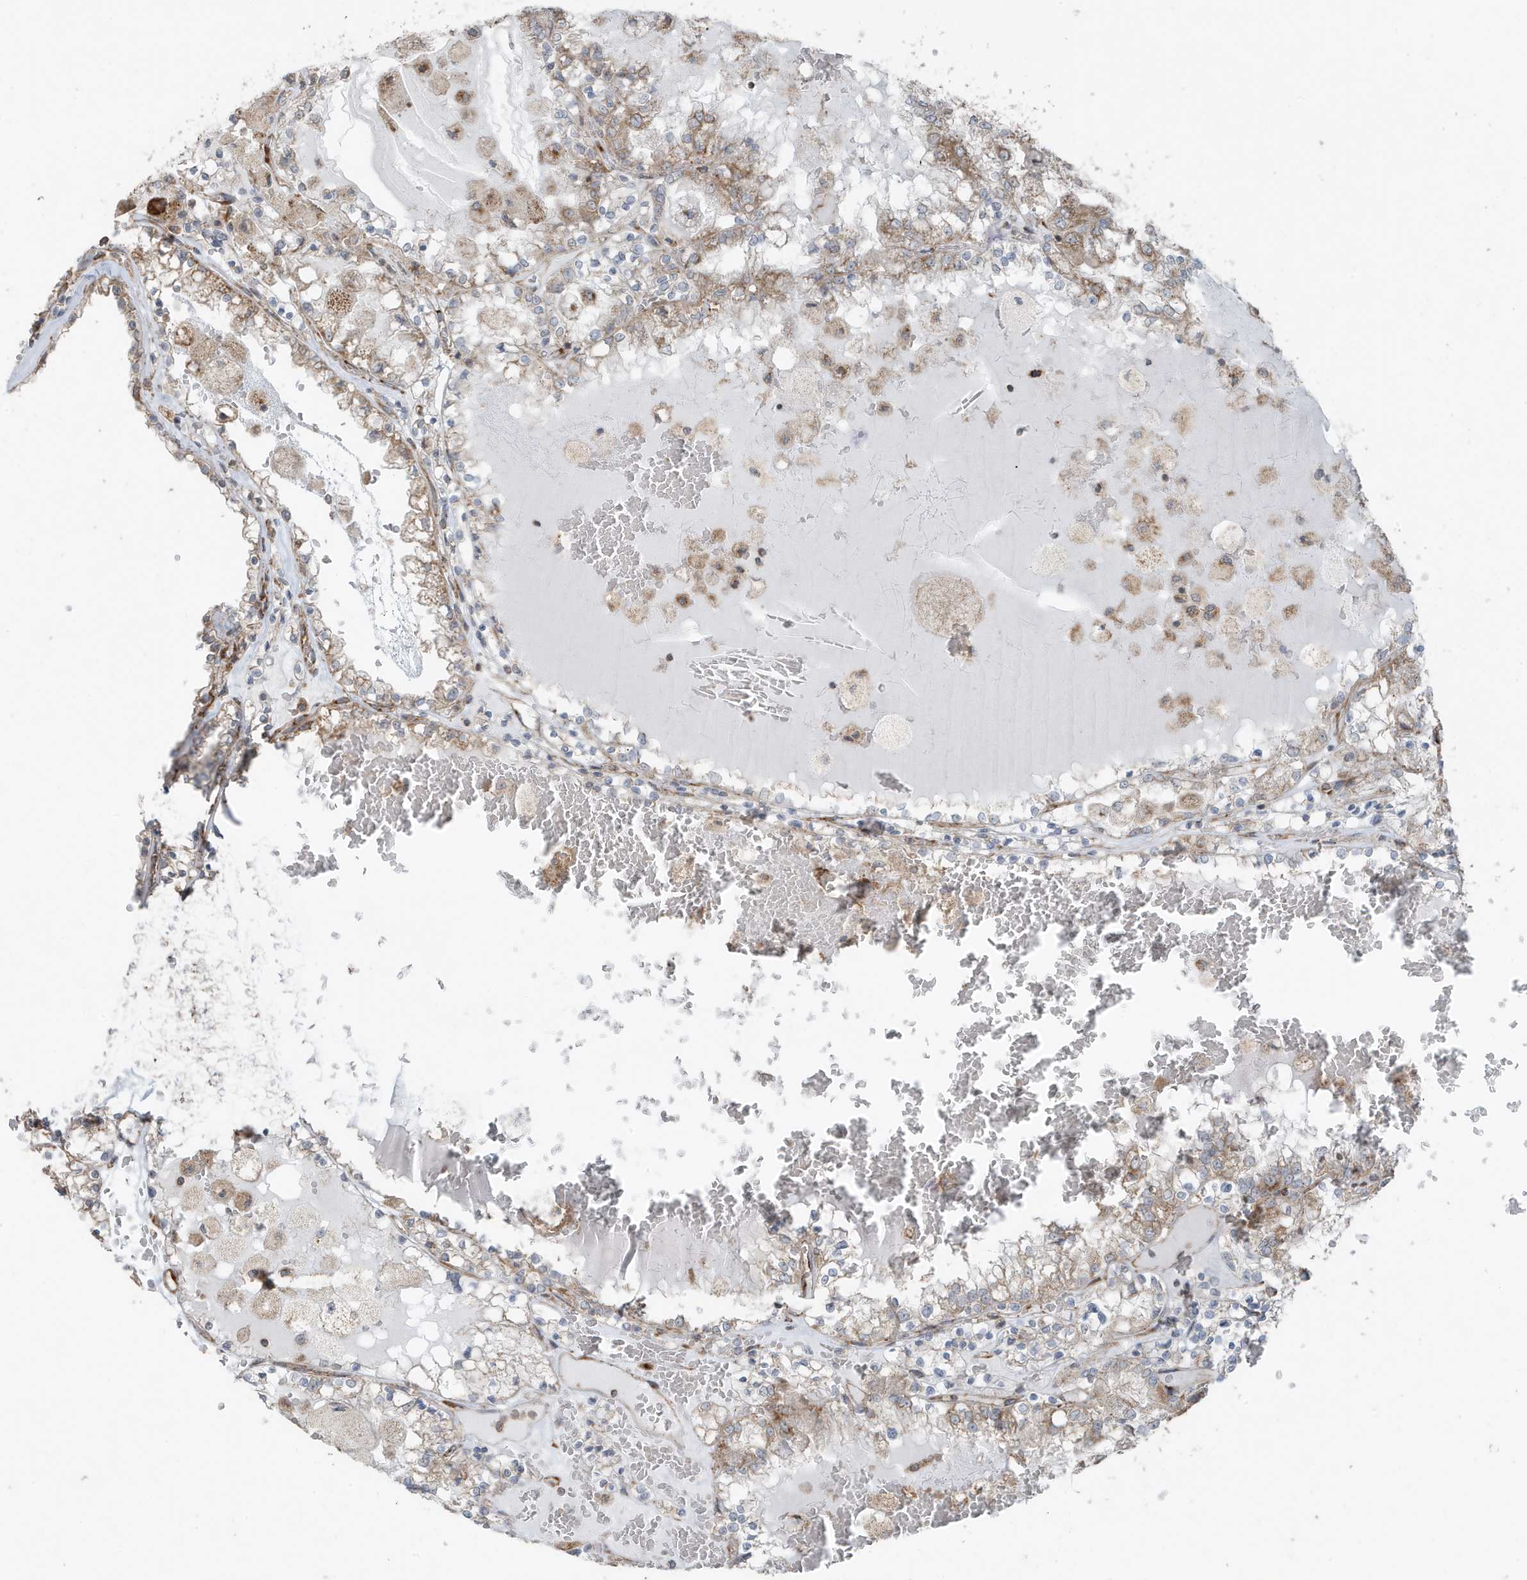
{"staining": {"intensity": "weak", "quantity": ">75%", "location": "cytoplasmic/membranous"}, "tissue": "renal cancer", "cell_type": "Tumor cells", "image_type": "cancer", "snomed": [{"axis": "morphology", "description": "Adenocarcinoma, NOS"}, {"axis": "topography", "description": "Kidney"}], "caption": "An immunohistochemistry (IHC) image of neoplastic tissue is shown. Protein staining in brown shows weak cytoplasmic/membranous positivity in renal cancer within tumor cells. (Stains: DAB (3,3'-diaminobenzidine) in brown, nuclei in blue, Microscopy: brightfield microscopy at high magnification).", "gene": "GOLGA4", "patient": {"sex": "female", "age": 56}}